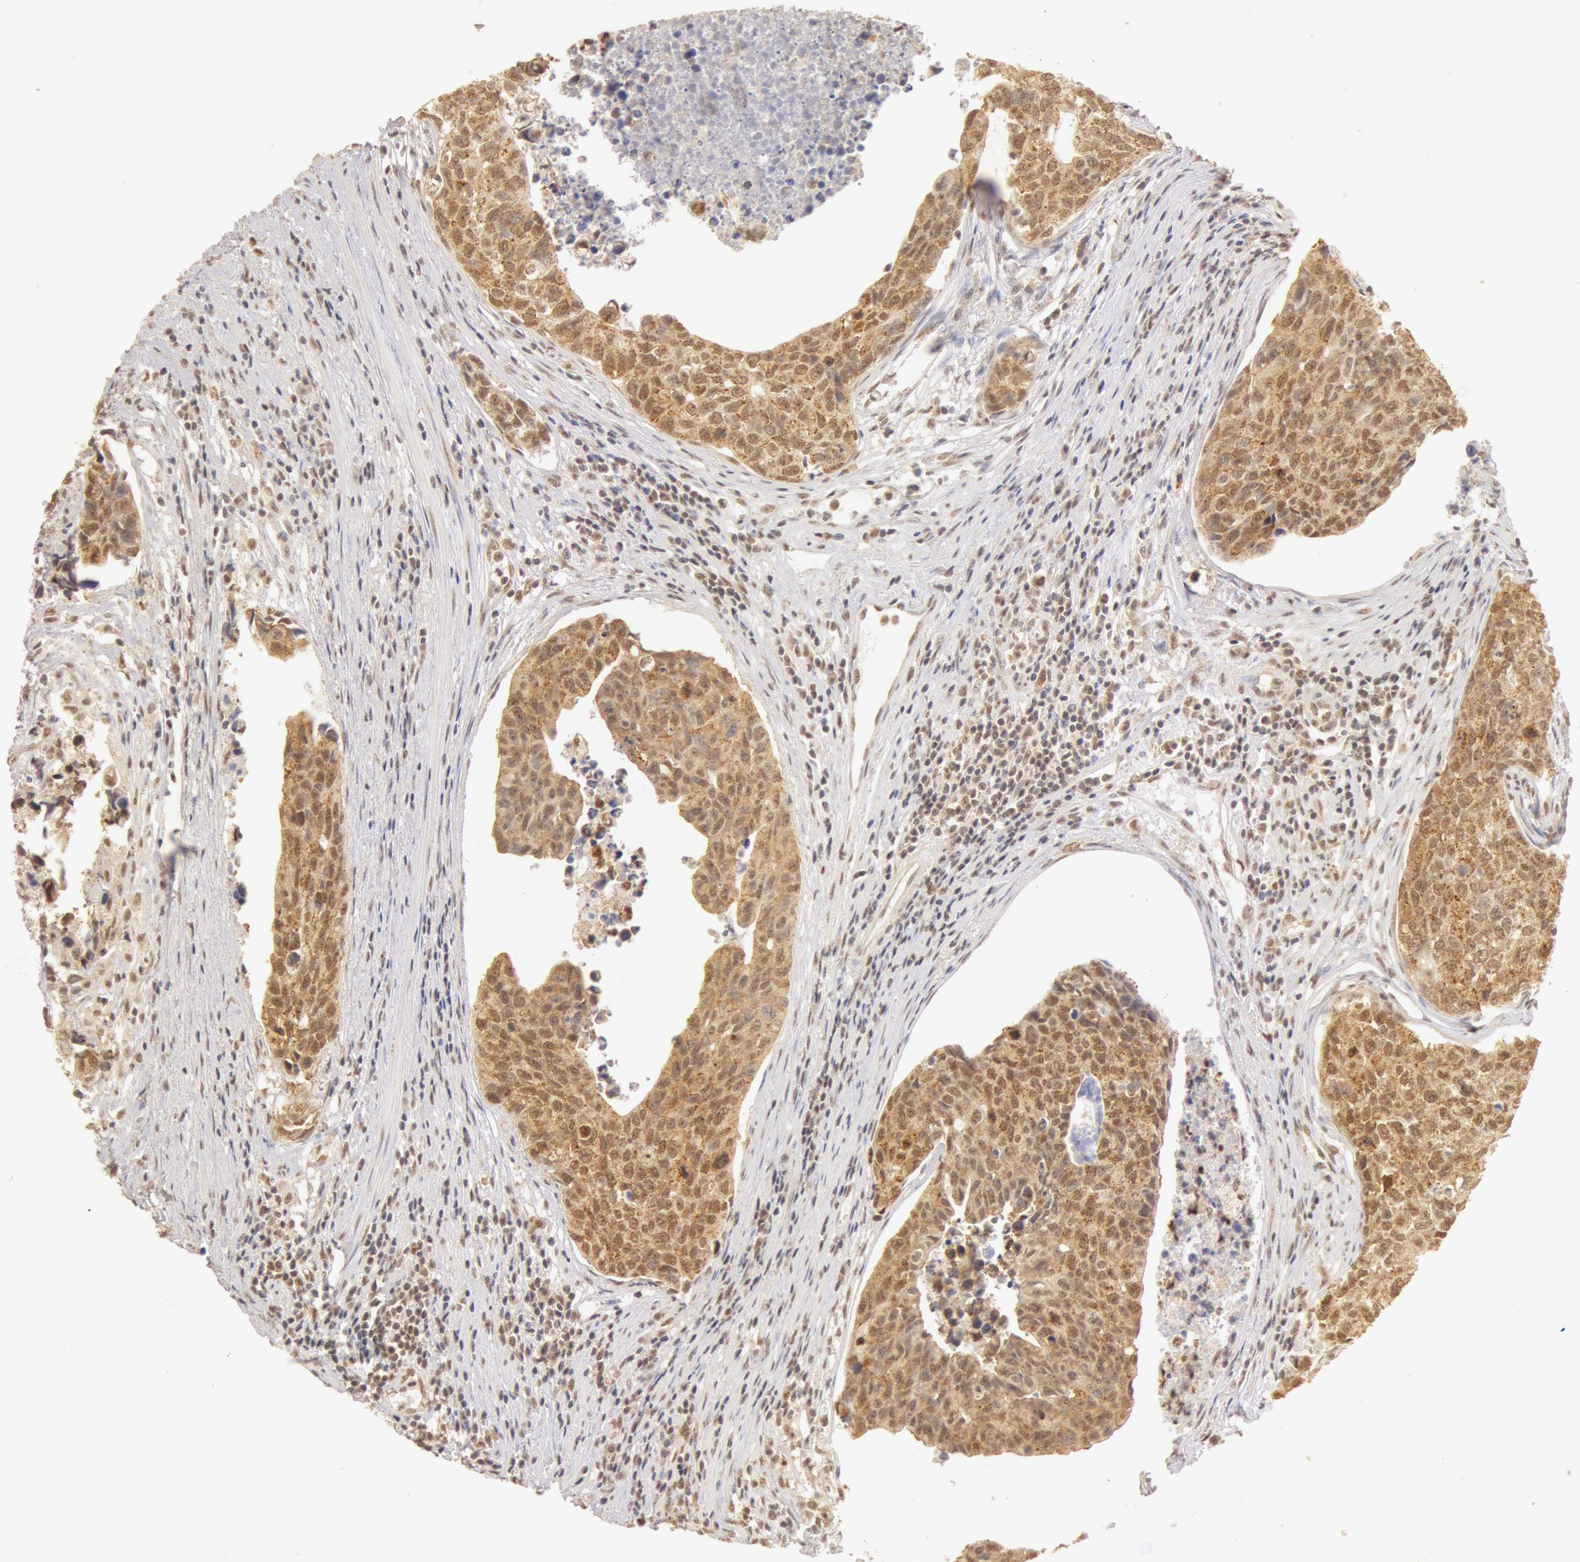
{"staining": {"intensity": "moderate", "quantity": ">75%", "location": "cytoplasmic/membranous,nuclear"}, "tissue": "urothelial cancer", "cell_type": "Tumor cells", "image_type": "cancer", "snomed": [{"axis": "morphology", "description": "Urothelial carcinoma, High grade"}, {"axis": "topography", "description": "Urinary bladder"}], "caption": "An image of urothelial cancer stained for a protein reveals moderate cytoplasmic/membranous and nuclear brown staining in tumor cells. (Stains: DAB in brown, nuclei in blue, Microscopy: brightfield microscopy at high magnification).", "gene": "SNRNP70", "patient": {"sex": "male", "age": 81}}